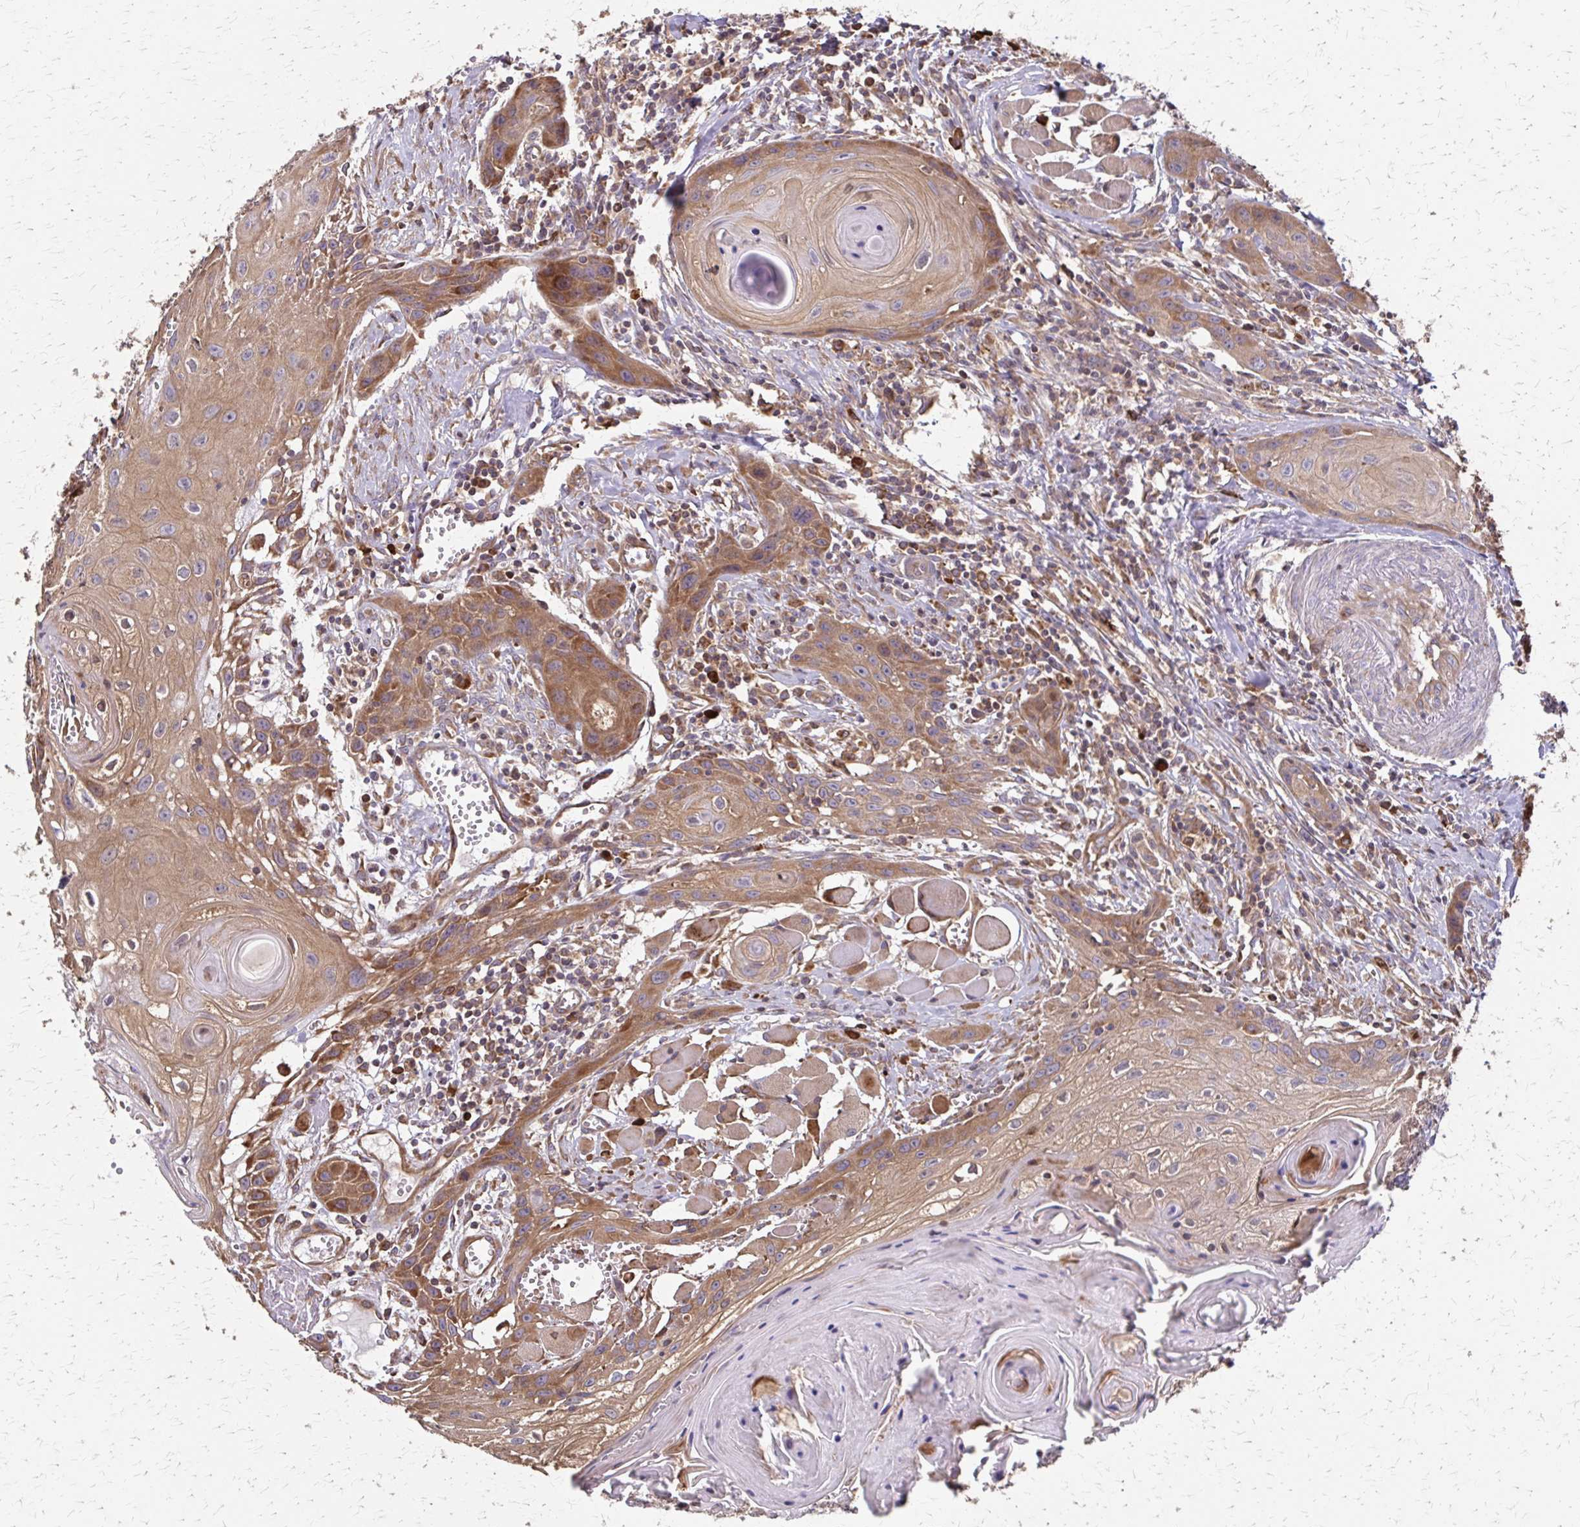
{"staining": {"intensity": "moderate", "quantity": ">75%", "location": "cytoplasmic/membranous"}, "tissue": "head and neck cancer", "cell_type": "Tumor cells", "image_type": "cancer", "snomed": [{"axis": "morphology", "description": "Squamous cell carcinoma, NOS"}, {"axis": "topography", "description": "Oral tissue"}, {"axis": "topography", "description": "Head-Neck"}], "caption": "An image of human head and neck squamous cell carcinoma stained for a protein exhibits moderate cytoplasmic/membranous brown staining in tumor cells.", "gene": "EEF2", "patient": {"sex": "male", "age": 58}}